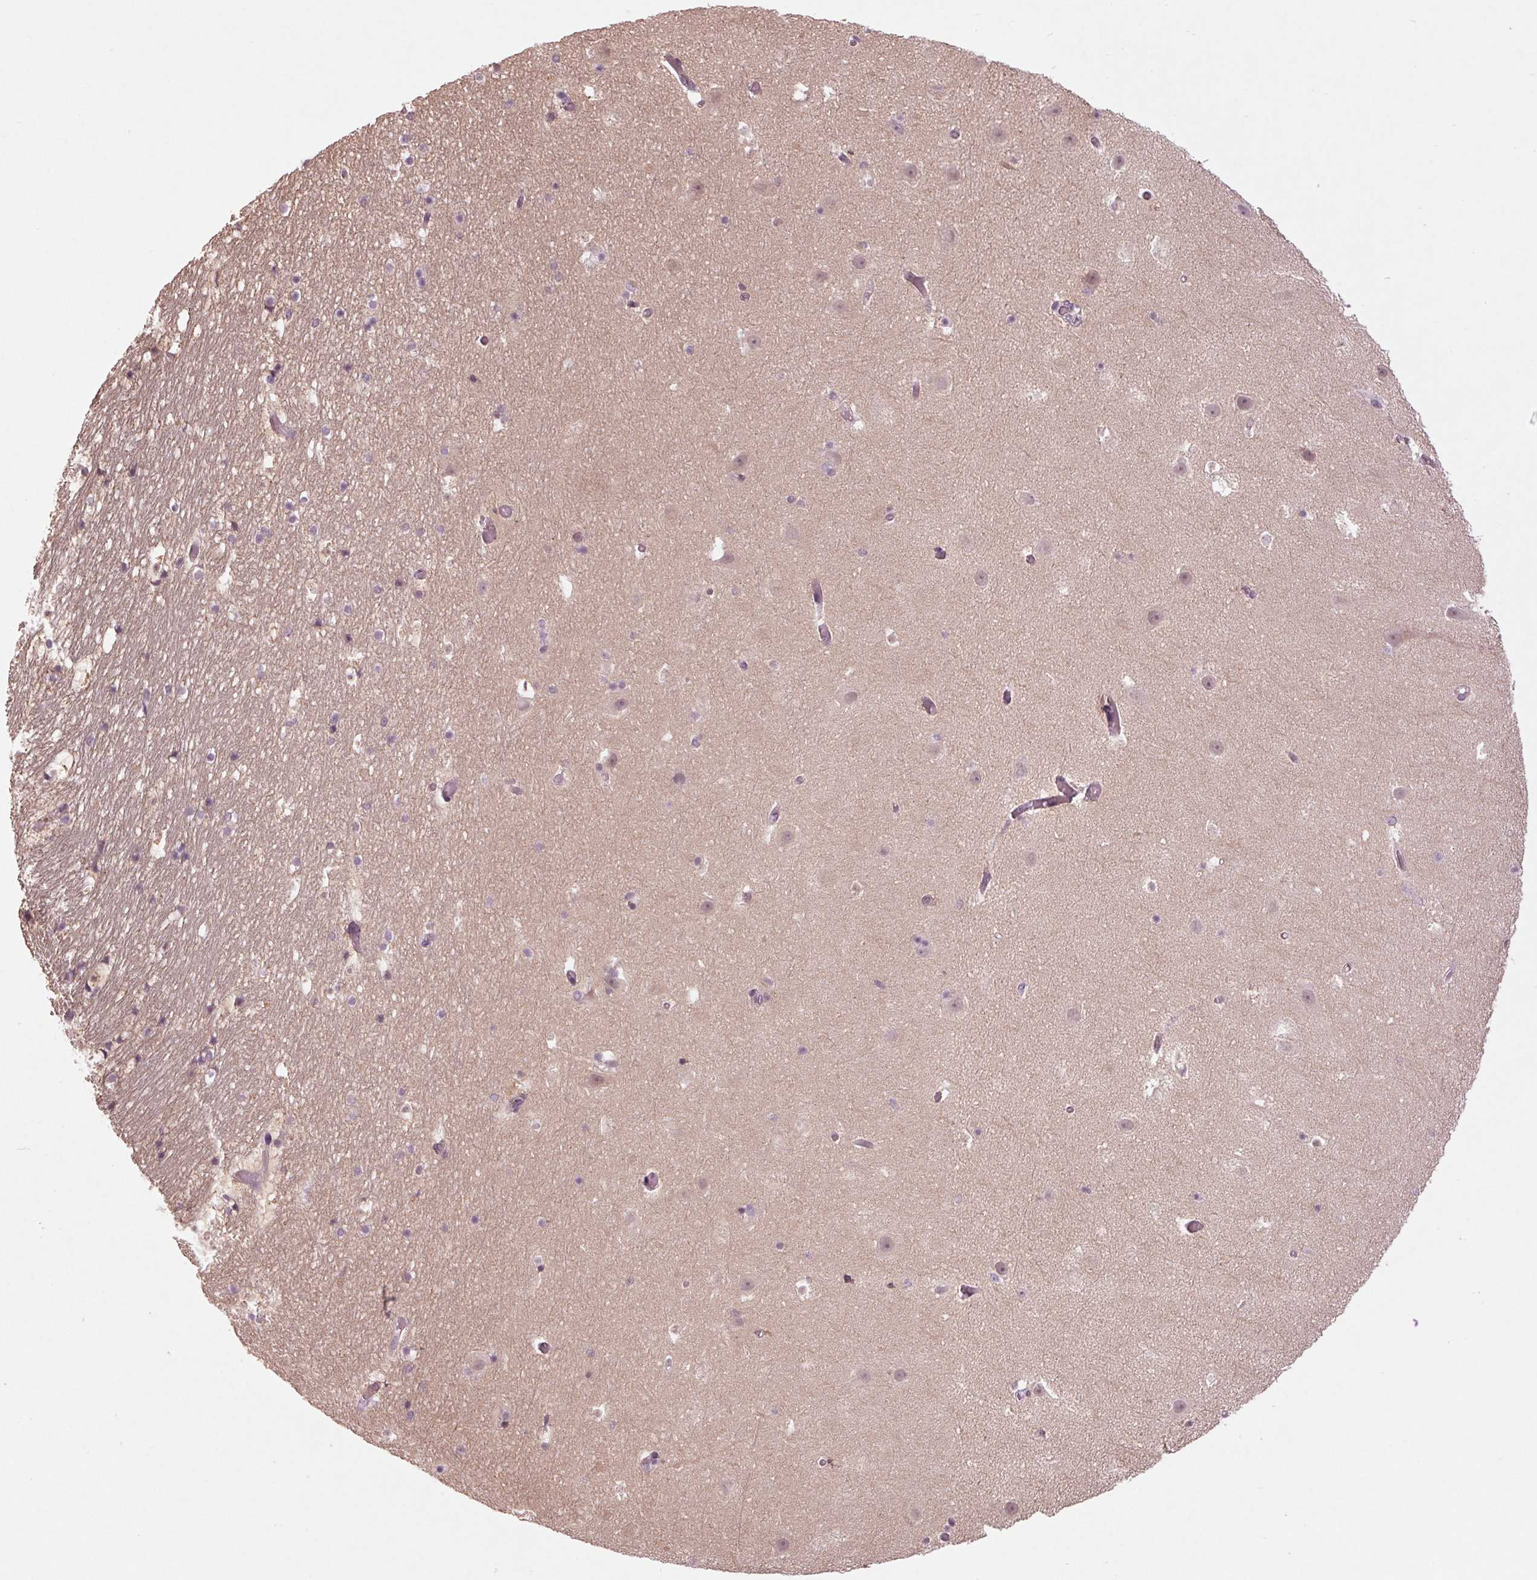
{"staining": {"intensity": "negative", "quantity": "none", "location": "none"}, "tissue": "hippocampus", "cell_type": "Glial cells", "image_type": "normal", "snomed": [{"axis": "morphology", "description": "Normal tissue, NOS"}, {"axis": "topography", "description": "Hippocampus"}], "caption": "There is no significant expression in glial cells of hippocampus. (DAB (3,3'-diaminobenzidine) immunohistochemistry visualized using brightfield microscopy, high magnification).", "gene": "ZNF605", "patient": {"sex": "male", "age": 26}}